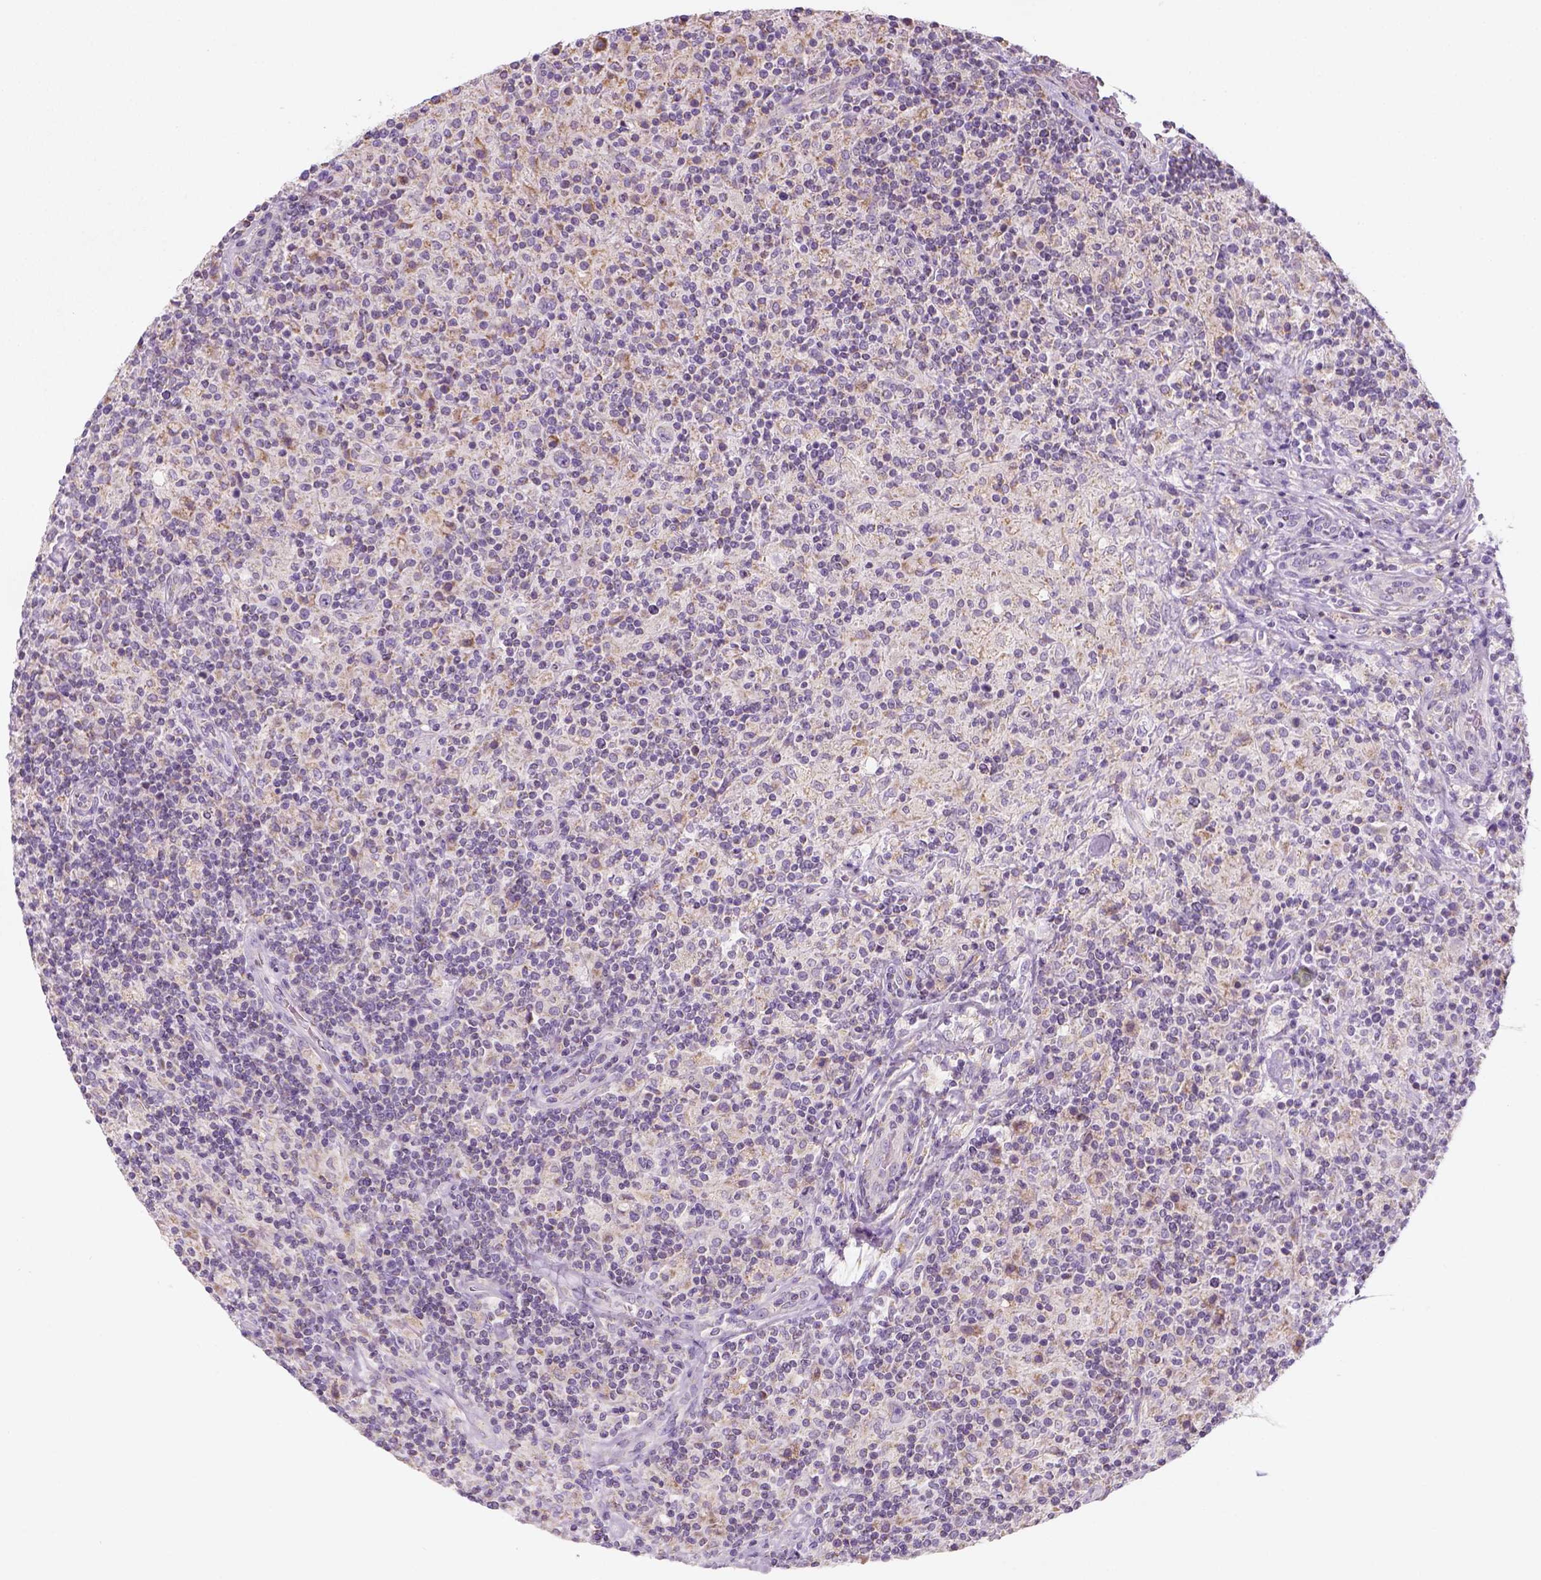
{"staining": {"intensity": "negative", "quantity": "none", "location": "none"}, "tissue": "lymphoma", "cell_type": "Tumor cells", "image_type": "cancer", "snomed": [{"axis": "morphology", "description": "Hodgkin's disease, NOS"}, {"axis": "topography", "description": "Lymph node"}], "caption": "IHC of lymphoma displays no staining in tumor cells.", "gene": "AWAT2", "patient": {"sex": "male", "age": 70}}